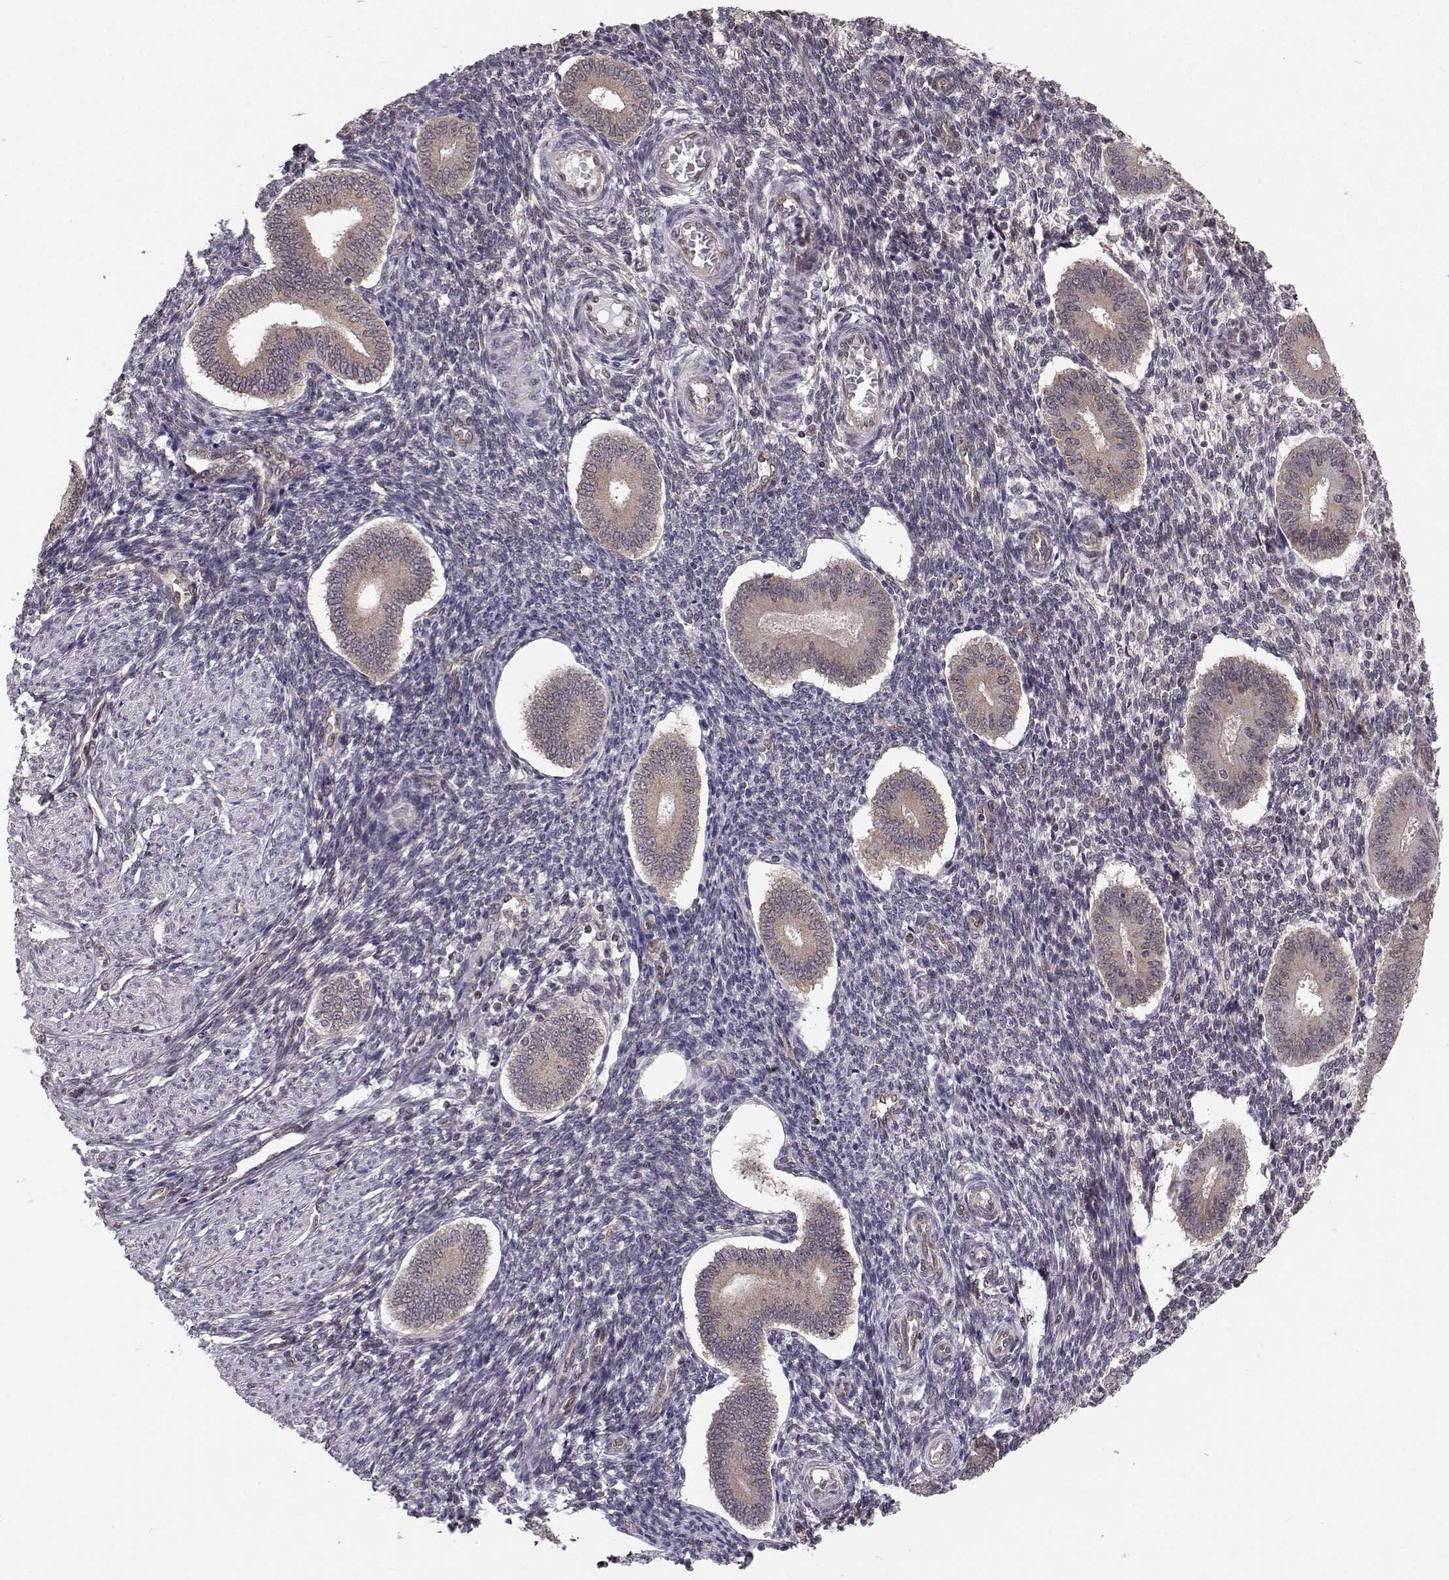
{"staining": {"intensity": "weak", "quantity": "25%-75%", "location": "nuclear"}, "tissue": "endometrium", "cell_type": "Cells in endometrial stroma", "image_type": "normal", "snomed": [{"axis": "morphology", "description": "Normal tissue, NOS"}, {"axis": "topography", "description": "Endometrium"}], "caption": "An IHC photomicrograph of benign tissue is shown. Protein staining in brown highlights weak nuclear positivity in endometrium within cells in endometrial stroma.", "gene": "PKN2", "patient": {"sex": "female", "age": 40}}